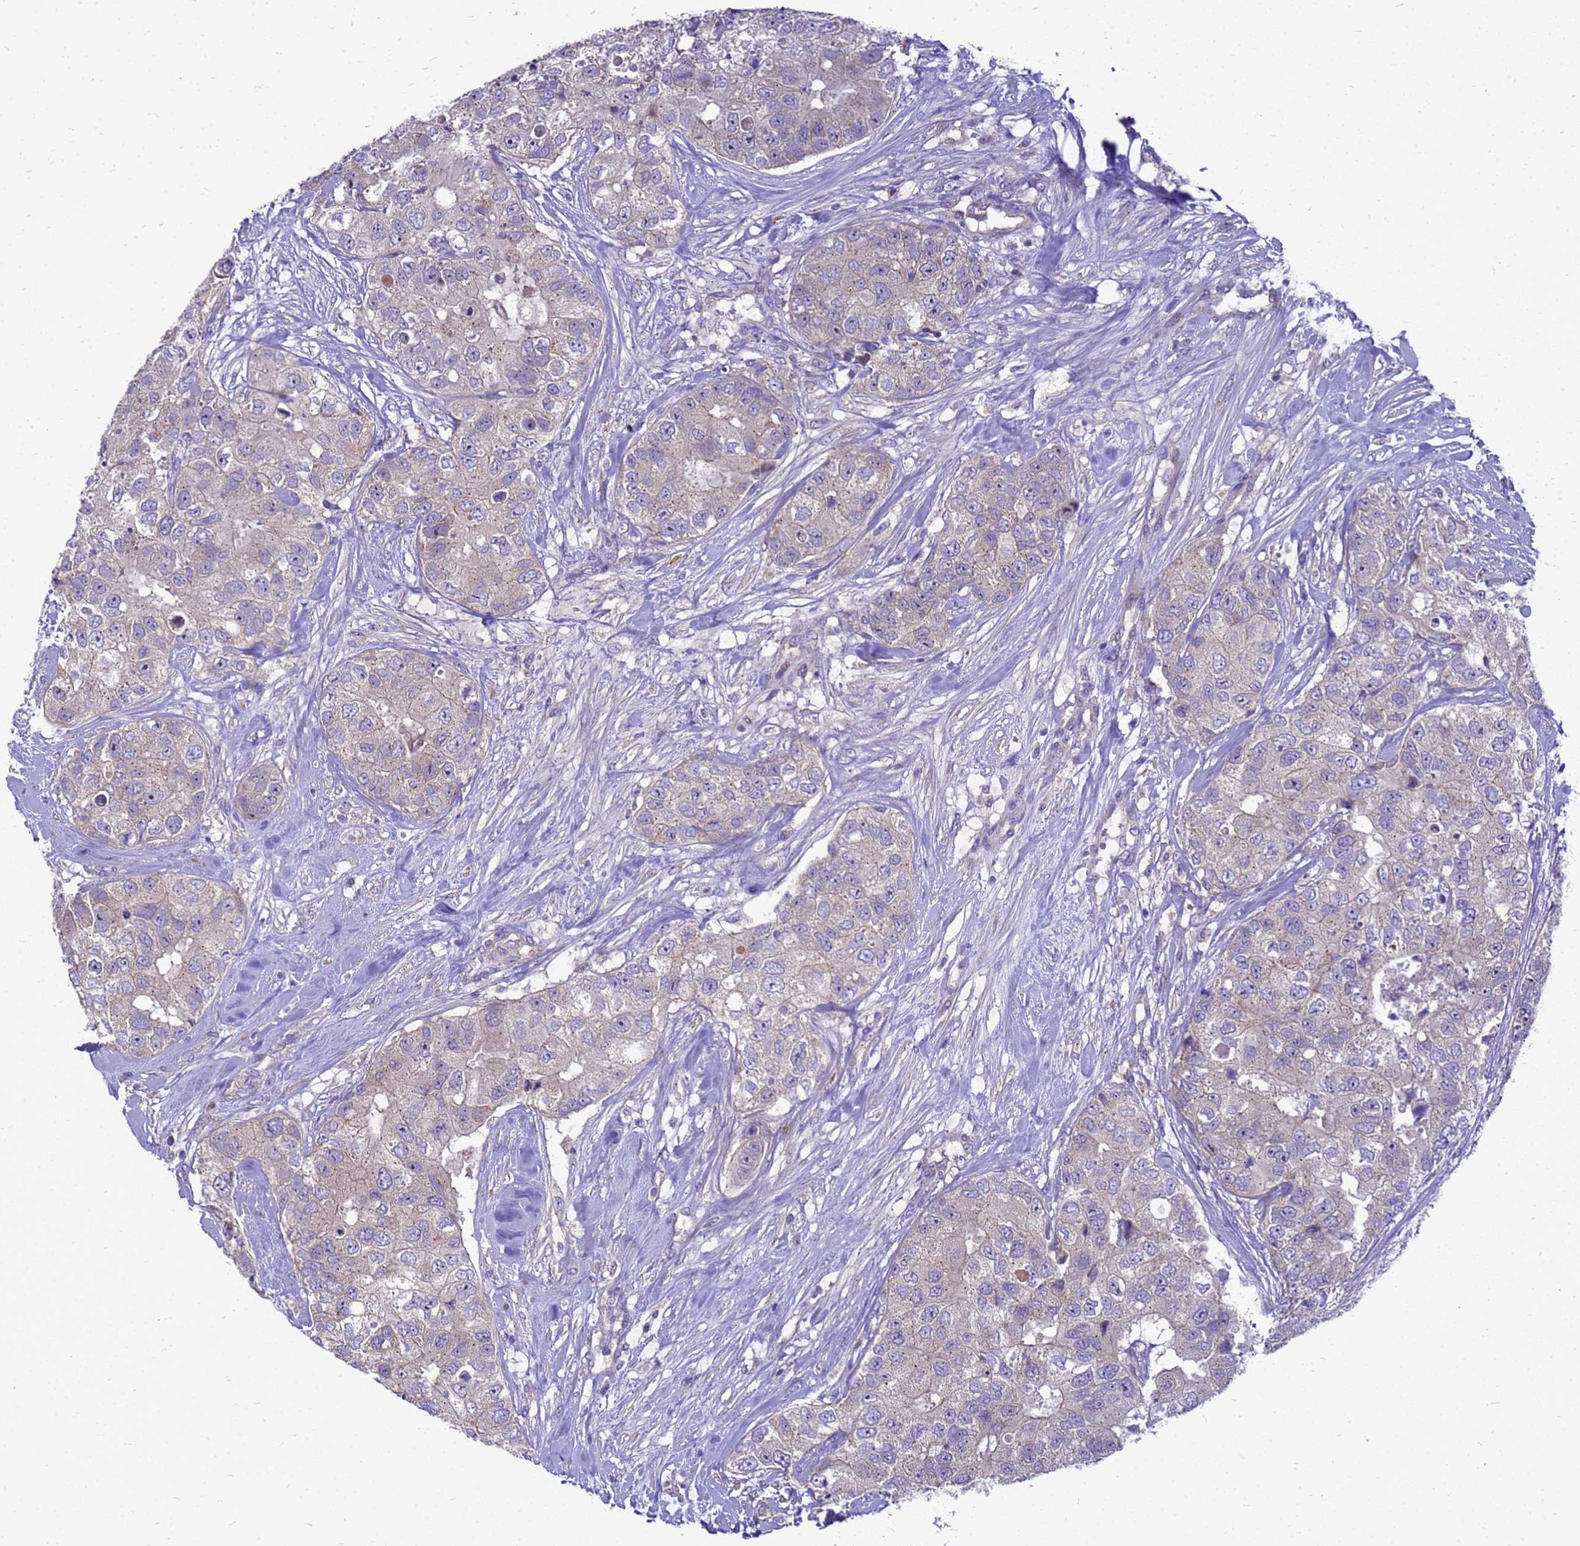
{"staining": {"intensity": "negative", "quantity": "none", "location": "none"}, "tissue": "breast cancer", "cell_type": "Tumor cells", "image_type": "cancer", "snomed": [{"axis": "morphology", "description": "Duct carcinoma"}, {"axis": "topography", "description": "Breast"}], "caption": "Tumor cells show no significant protein expression in breast cancer.", "gene": "POP7", "patient": {"sex": "female", "age": 62}}